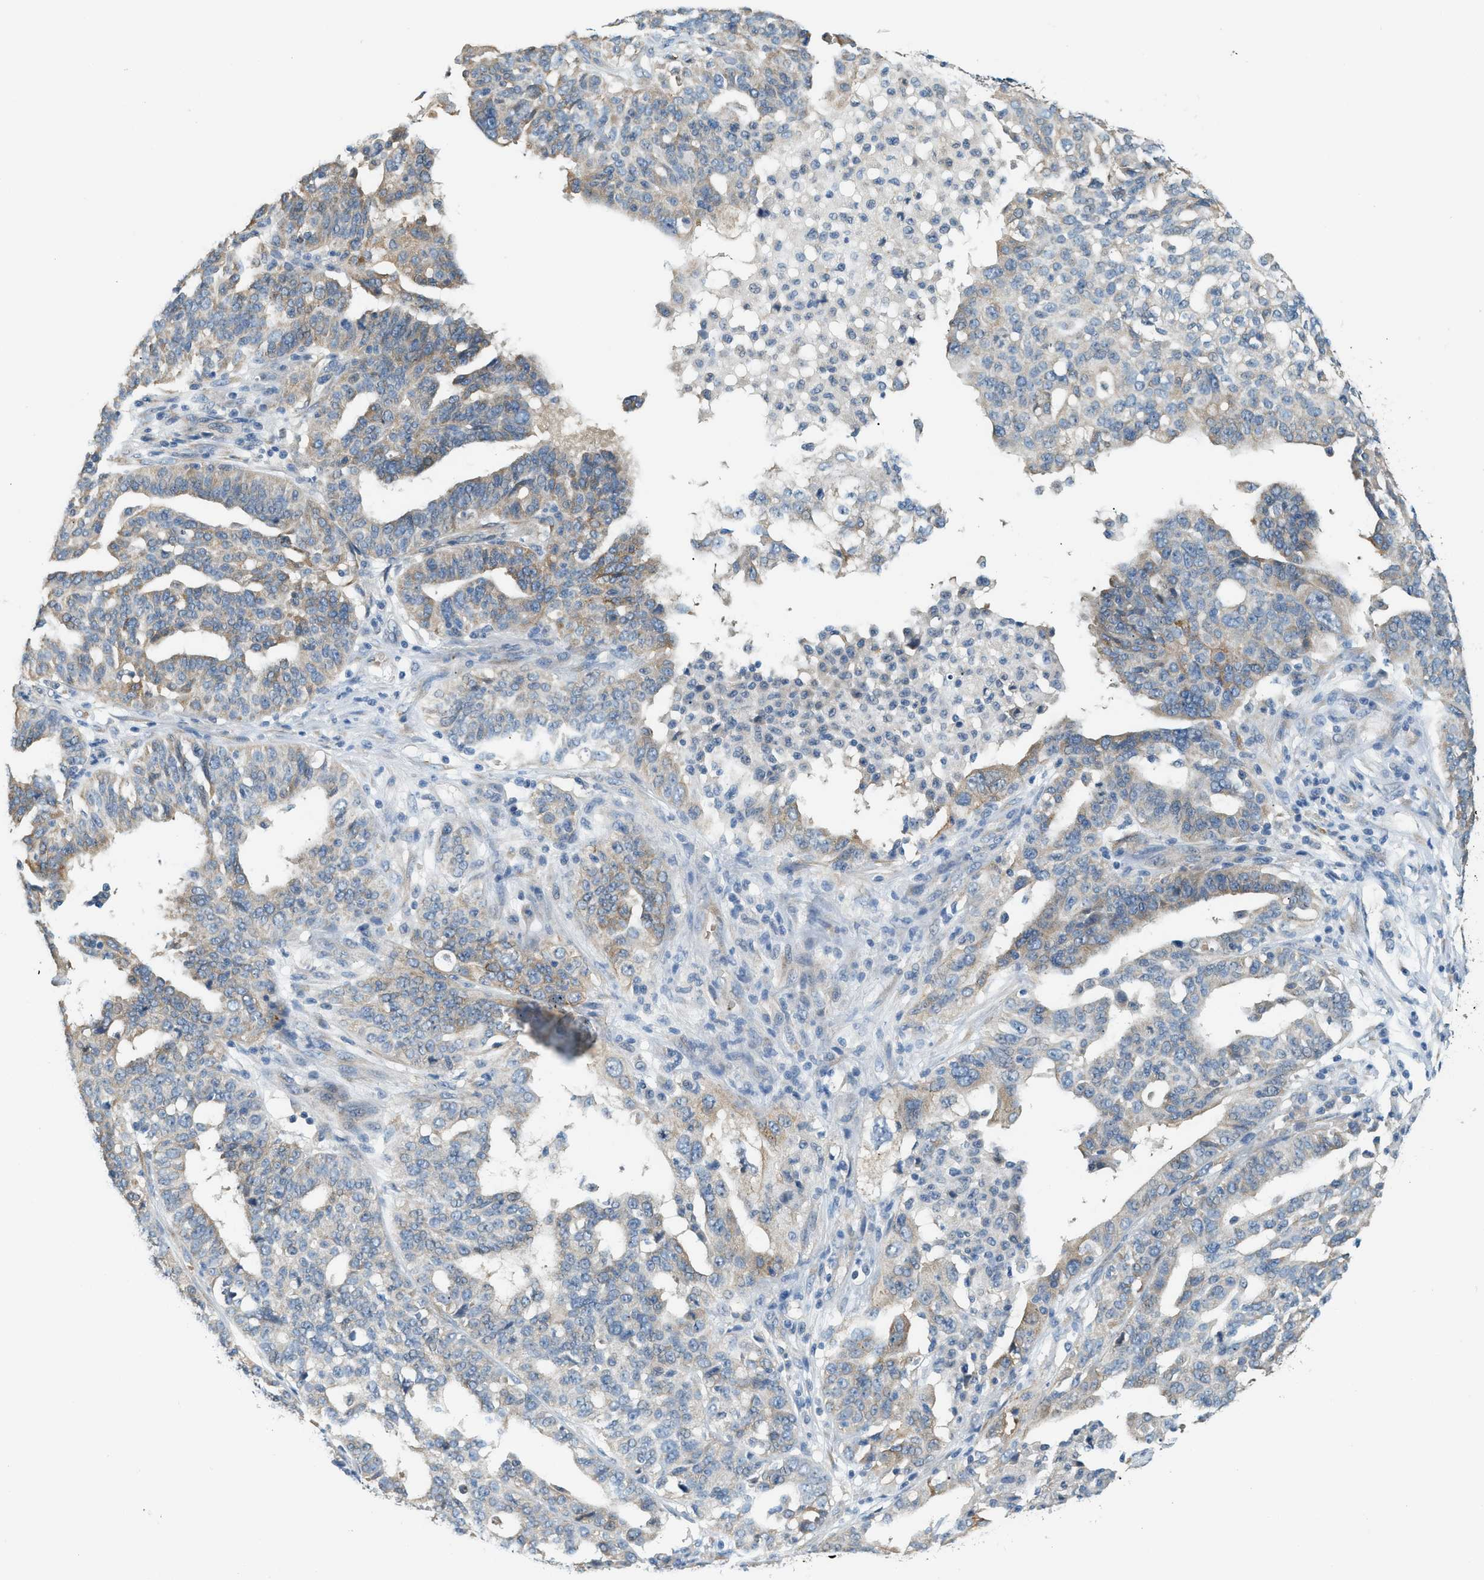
{"staining": {"intensity": "weak", "quantity": "<25%", "location": "cytoplasmic/membranous"}, "tissue": "ovarian cancer", "cell_type": "Tumor cells", "image_type": "cancer", "snomed": [{"axis": "morphology", "description": "Cystadenocarcinoma, serous, NOS"}, {"axis": "topography", "description": "Ovary"}], "caption": "An image of serous cystadenocarcinoma (ovarian) stained for a protein demonstrates no brown staining in tumor cells.", "gene": "CYTH2", "patient": {"sex": "female", "age": 59}}